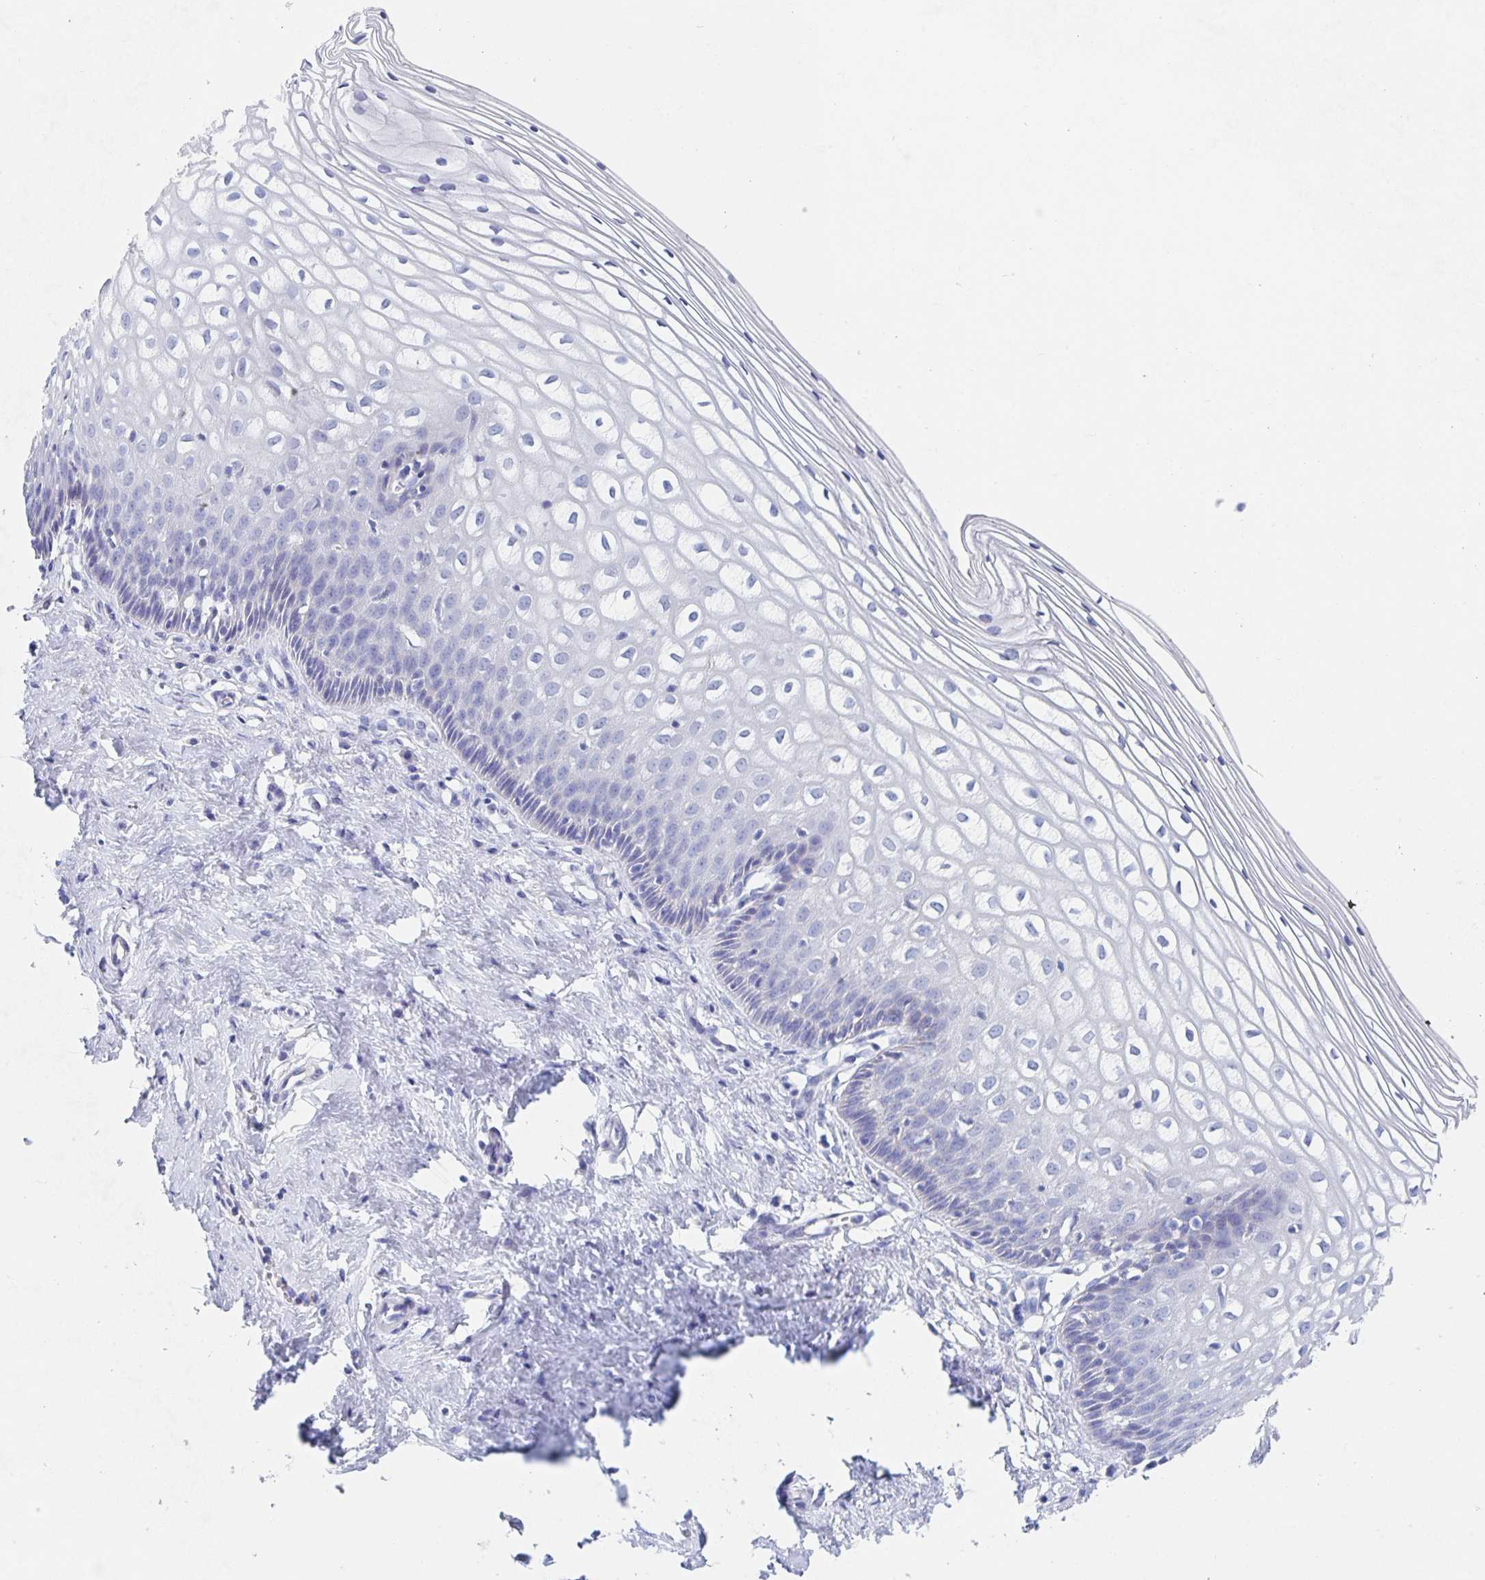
{"staining": {"intensity": "negative", "quantity": "none", "location": "none"}, "tissue": "cervix", "cell_type": "Glandular cells", "image_type": "normal", "snomed": [{"axis": "morphology", "description": "Normal tissue, NOS"}, {"axis": "topography", "description": "Cervix"}], "caption": "This micrograph is of unremarkable cervix stained with immunohistochemistry to label a protein in brown with the nuclei are counter-stained blue. There is no staining in glandular cells.", "gene": "DMBT1", "patient": {"sex": "female", "age": 36}}